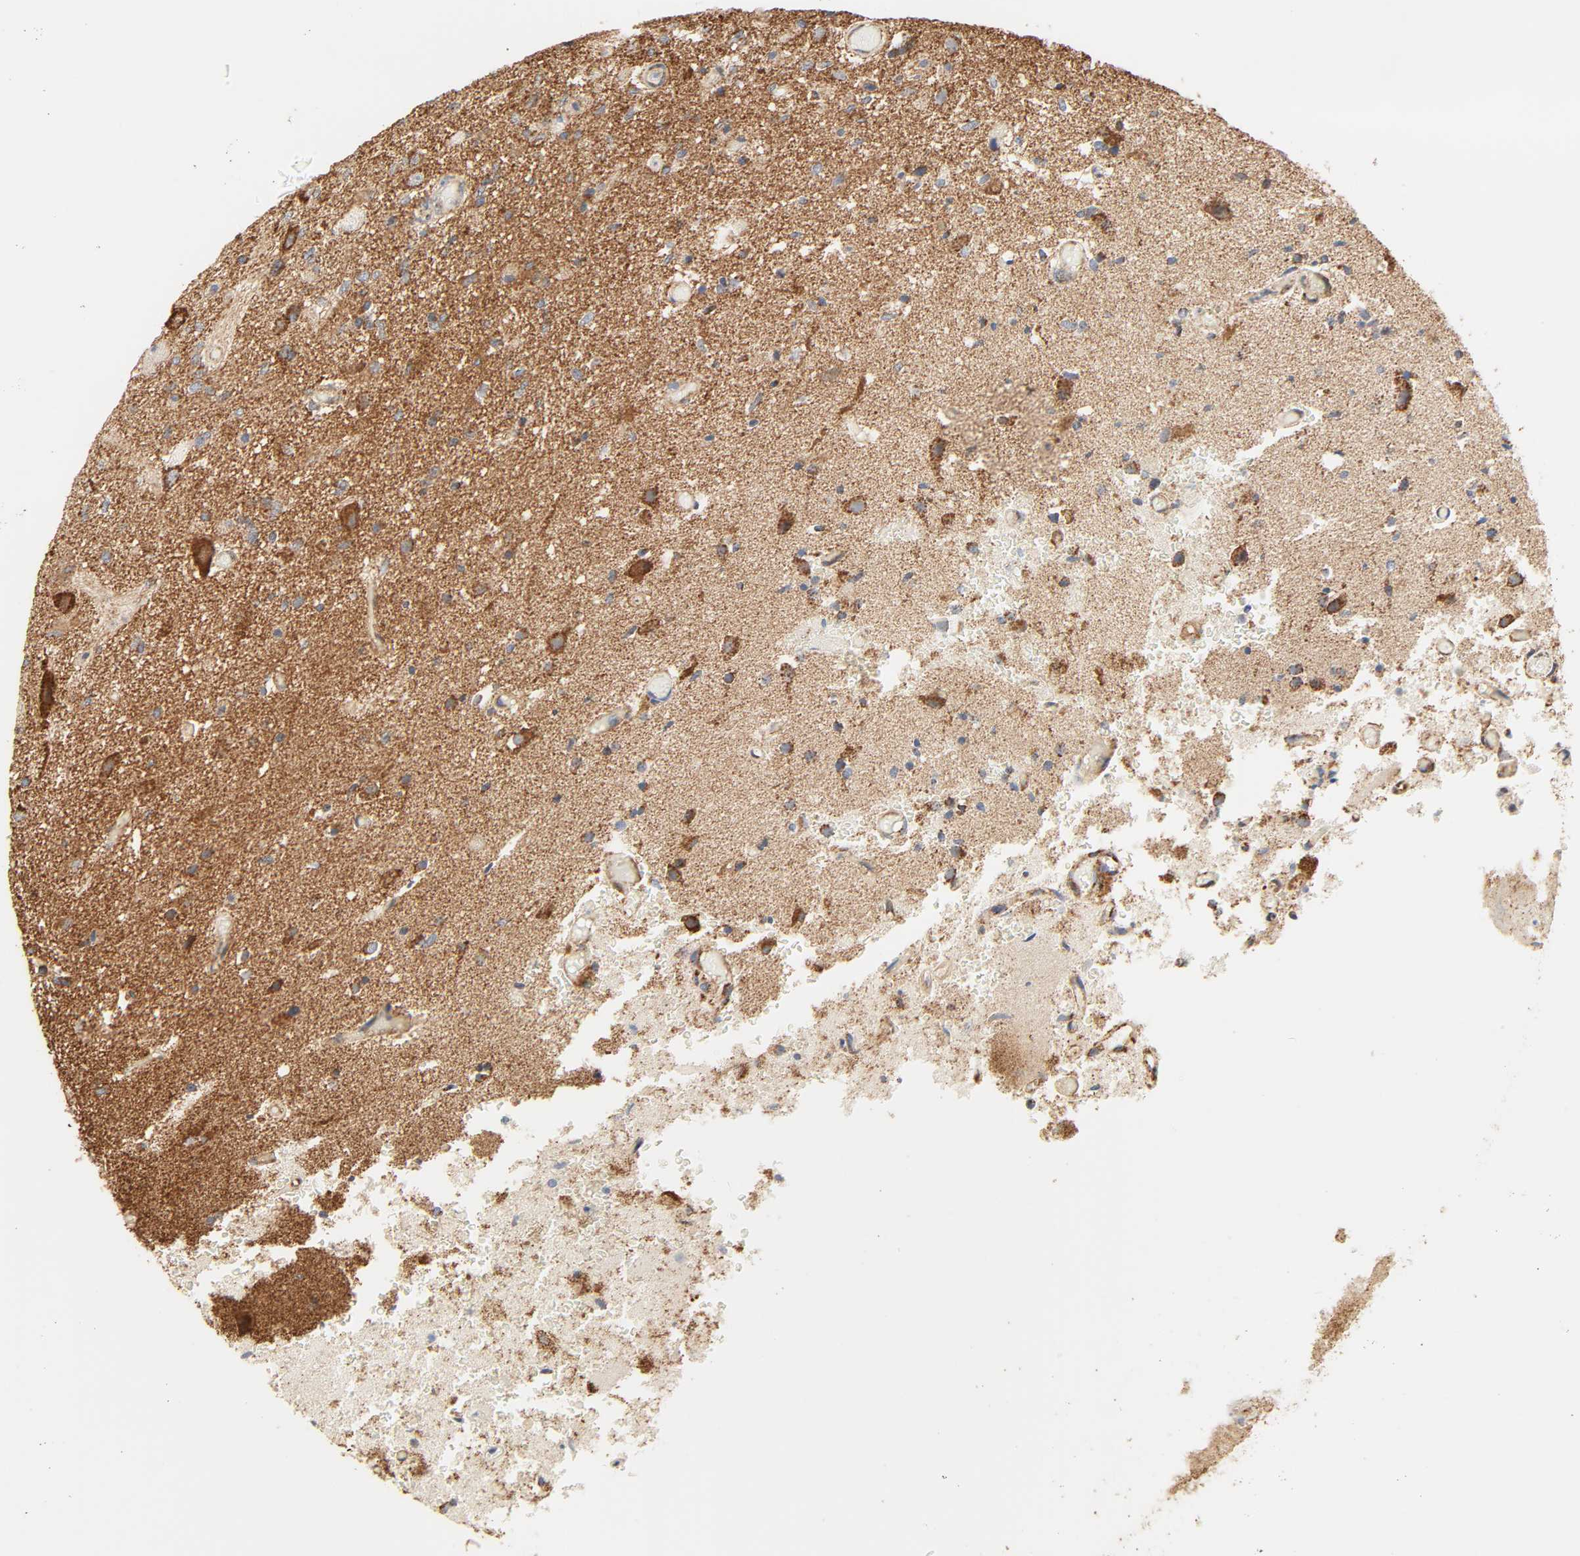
{"staining": {"intensity": "moderate", "quantity": ">75%", "location": "cytoplasmic/membranous"}, "tissue": "glioma", "cell_type": "Tumor cells", "image_type": "cancer", "snomed": [{"axis": "morphology", "description": "Normal tissue, NOS"}, {"axis": "morphology", "description": "Glioma, malignant, High grade"}, {"axis": "topography", "description": "Cerebral cortex"}], "caption": "About >75% of tumor cells in human glioma display moderate cytoplasmic/membranous protein positivity as visualized by brown immunohistochemical staining.", "gene": "ZMAT5", "patient": {"sex": "male", "age": 77}}